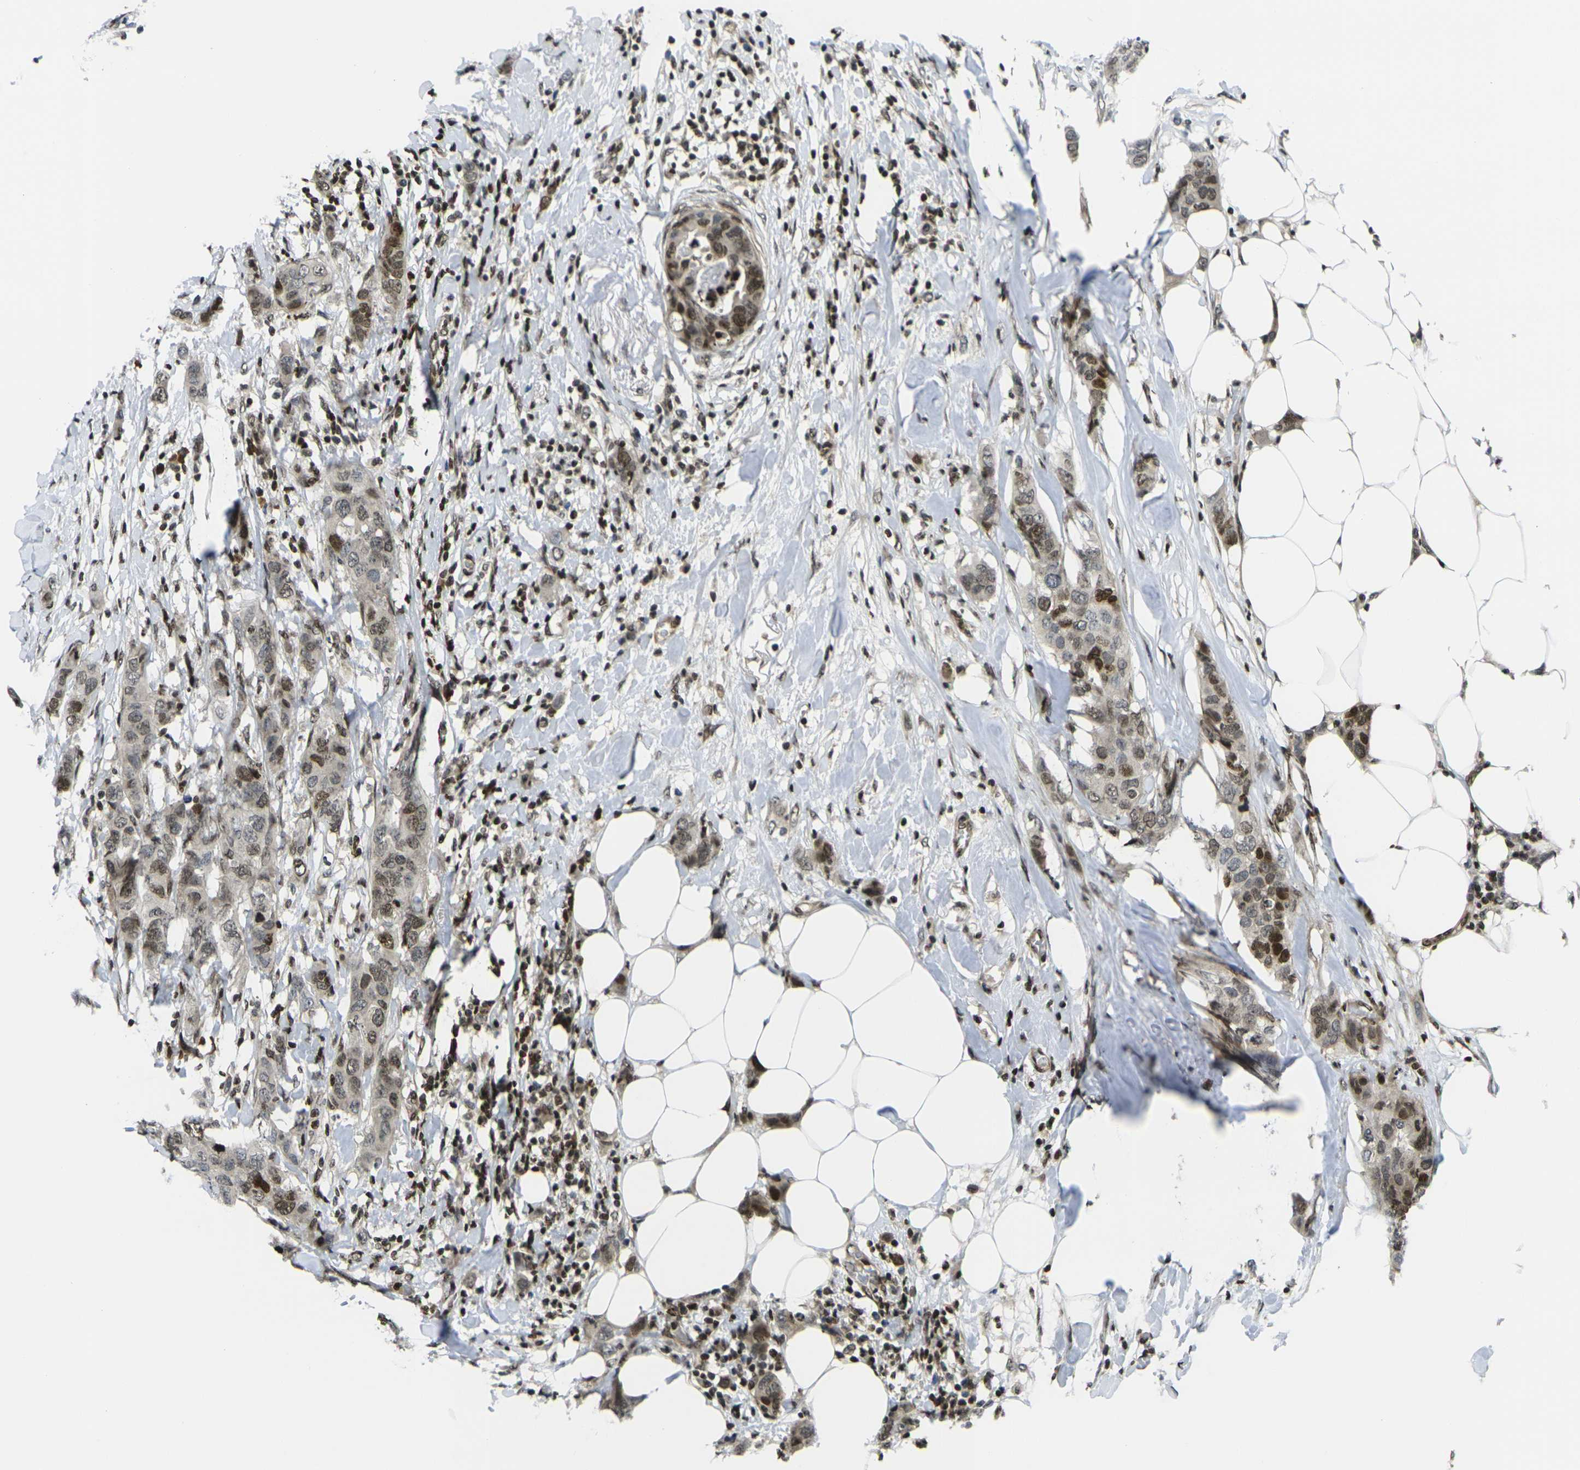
{"staining": {"intensity": "moderate", "quantity": ">75%", "location": "nuclear"}, "tissue": "breast cancer", "cell_type": "Tumor cells", "image_type": "cancer", "snomed": [{"axis": "morphology", "description": "Duct carcinoma"}, {"axis": "topography", "description": "Breast"}], "caption": "Immunohistochemical staining of human intraductal carcinoma (breast) displays moderate nuclear protein positivity in approximately >75% of tumor cells.", "gene": "H1-10", "patient": {"sex": "female", "age": 50}}